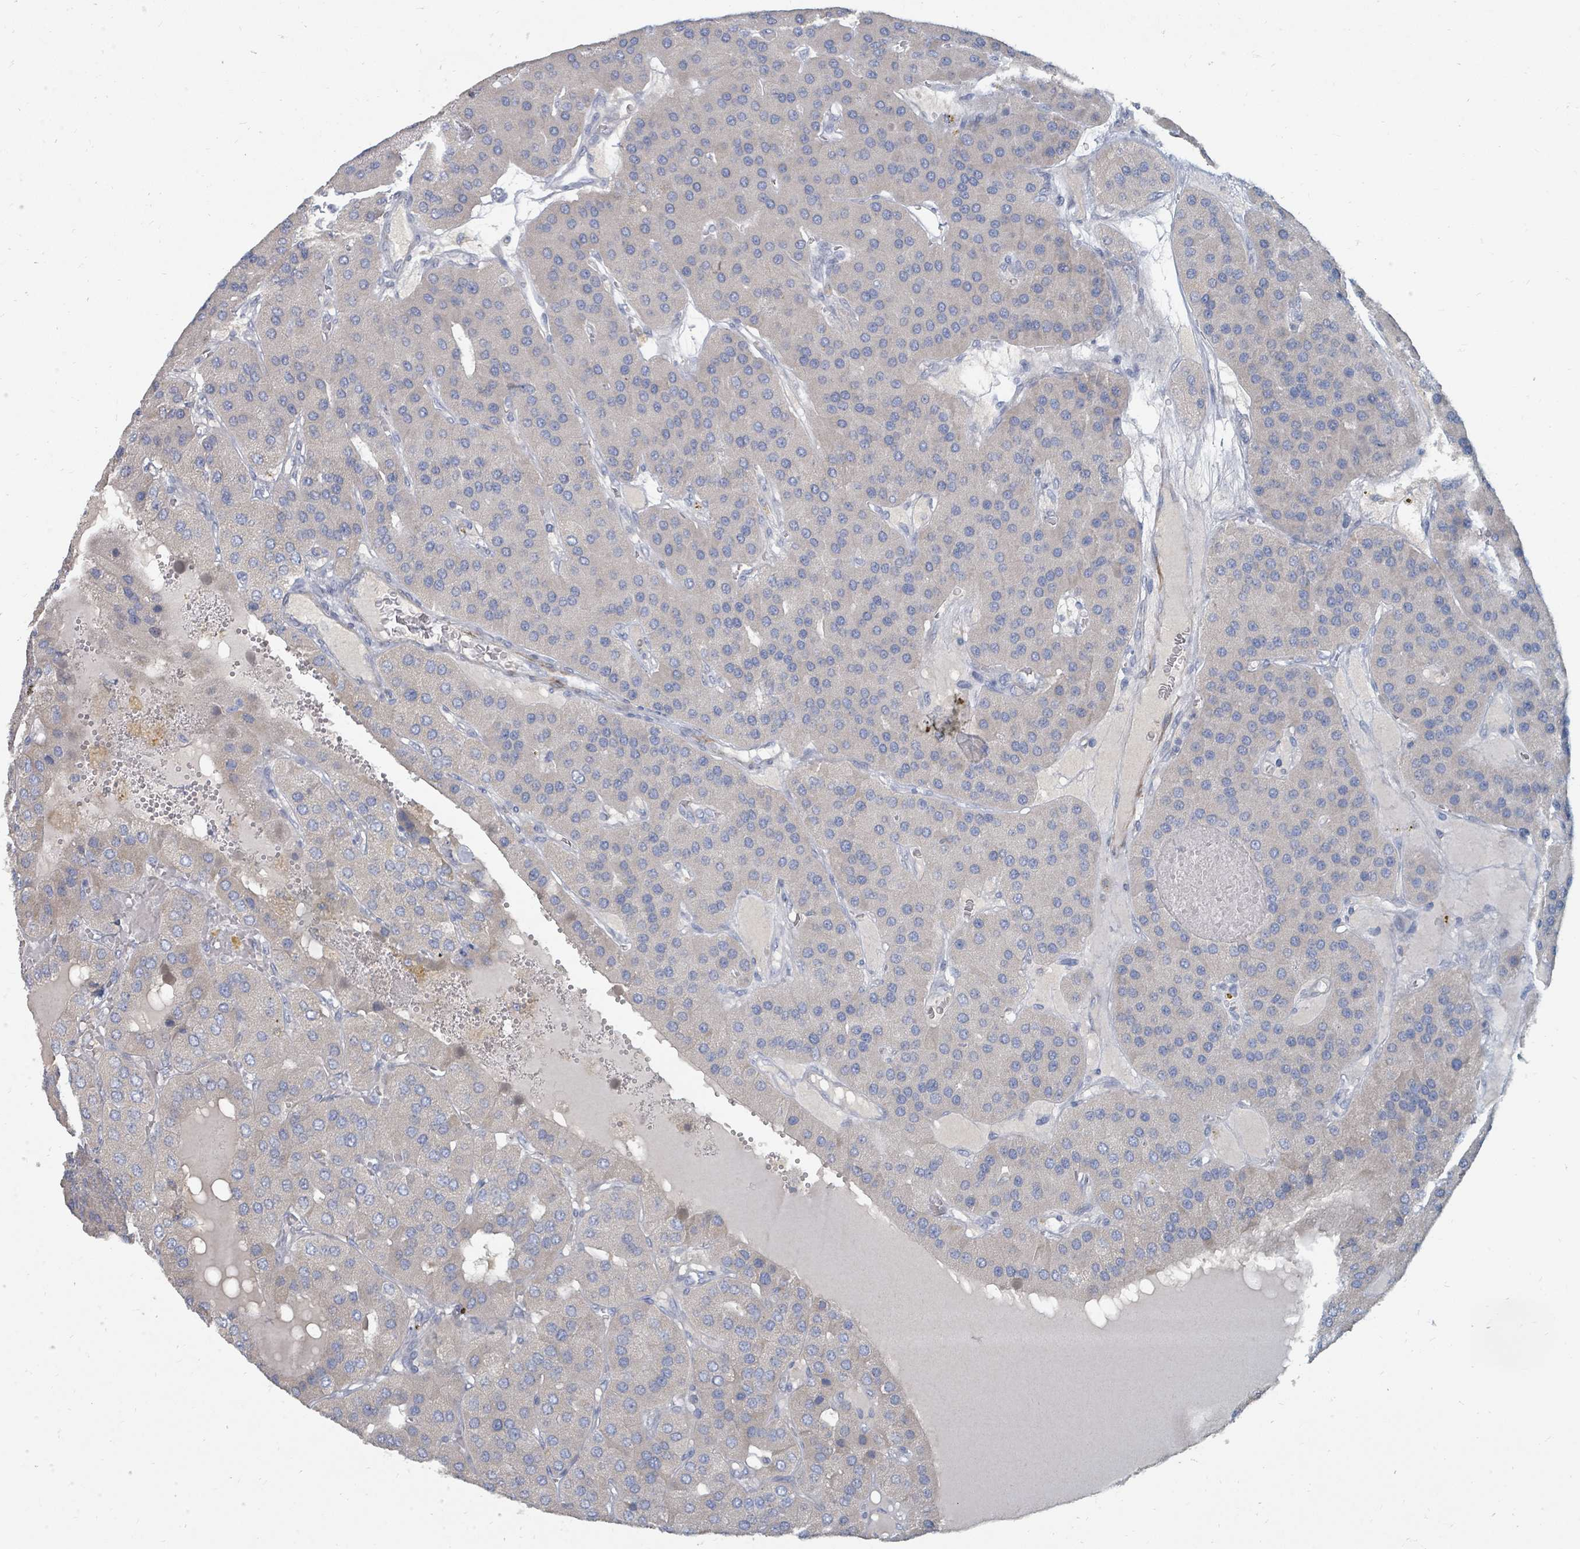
{"staining": {"intensity": "negative", "quantity": "none", "location": "none"}, "tissue": "parathyroid gland", "cell_type": "Glandular cells", "image_type": "normal", "snomed": [{"axis": "morphology", "description": "Normal tissue, NOS"}, {"axis": "morphology", "description": "Adenoma, NOS"}, {"axis": "topography", "description": "Parathyroid gland"}], "caption": "Immunohistochemistry (IHC) photomicrograph of normal parathyroid gland stained for a protein (brown), which displays no positivity in glandular cells. (Brightfield microscopy of DAB (3,3'-diaminobenzidine) immunohistochemistry at high magnification).", "gene": "ARGFX", "patient": {"sex": "female", "age": 86}}